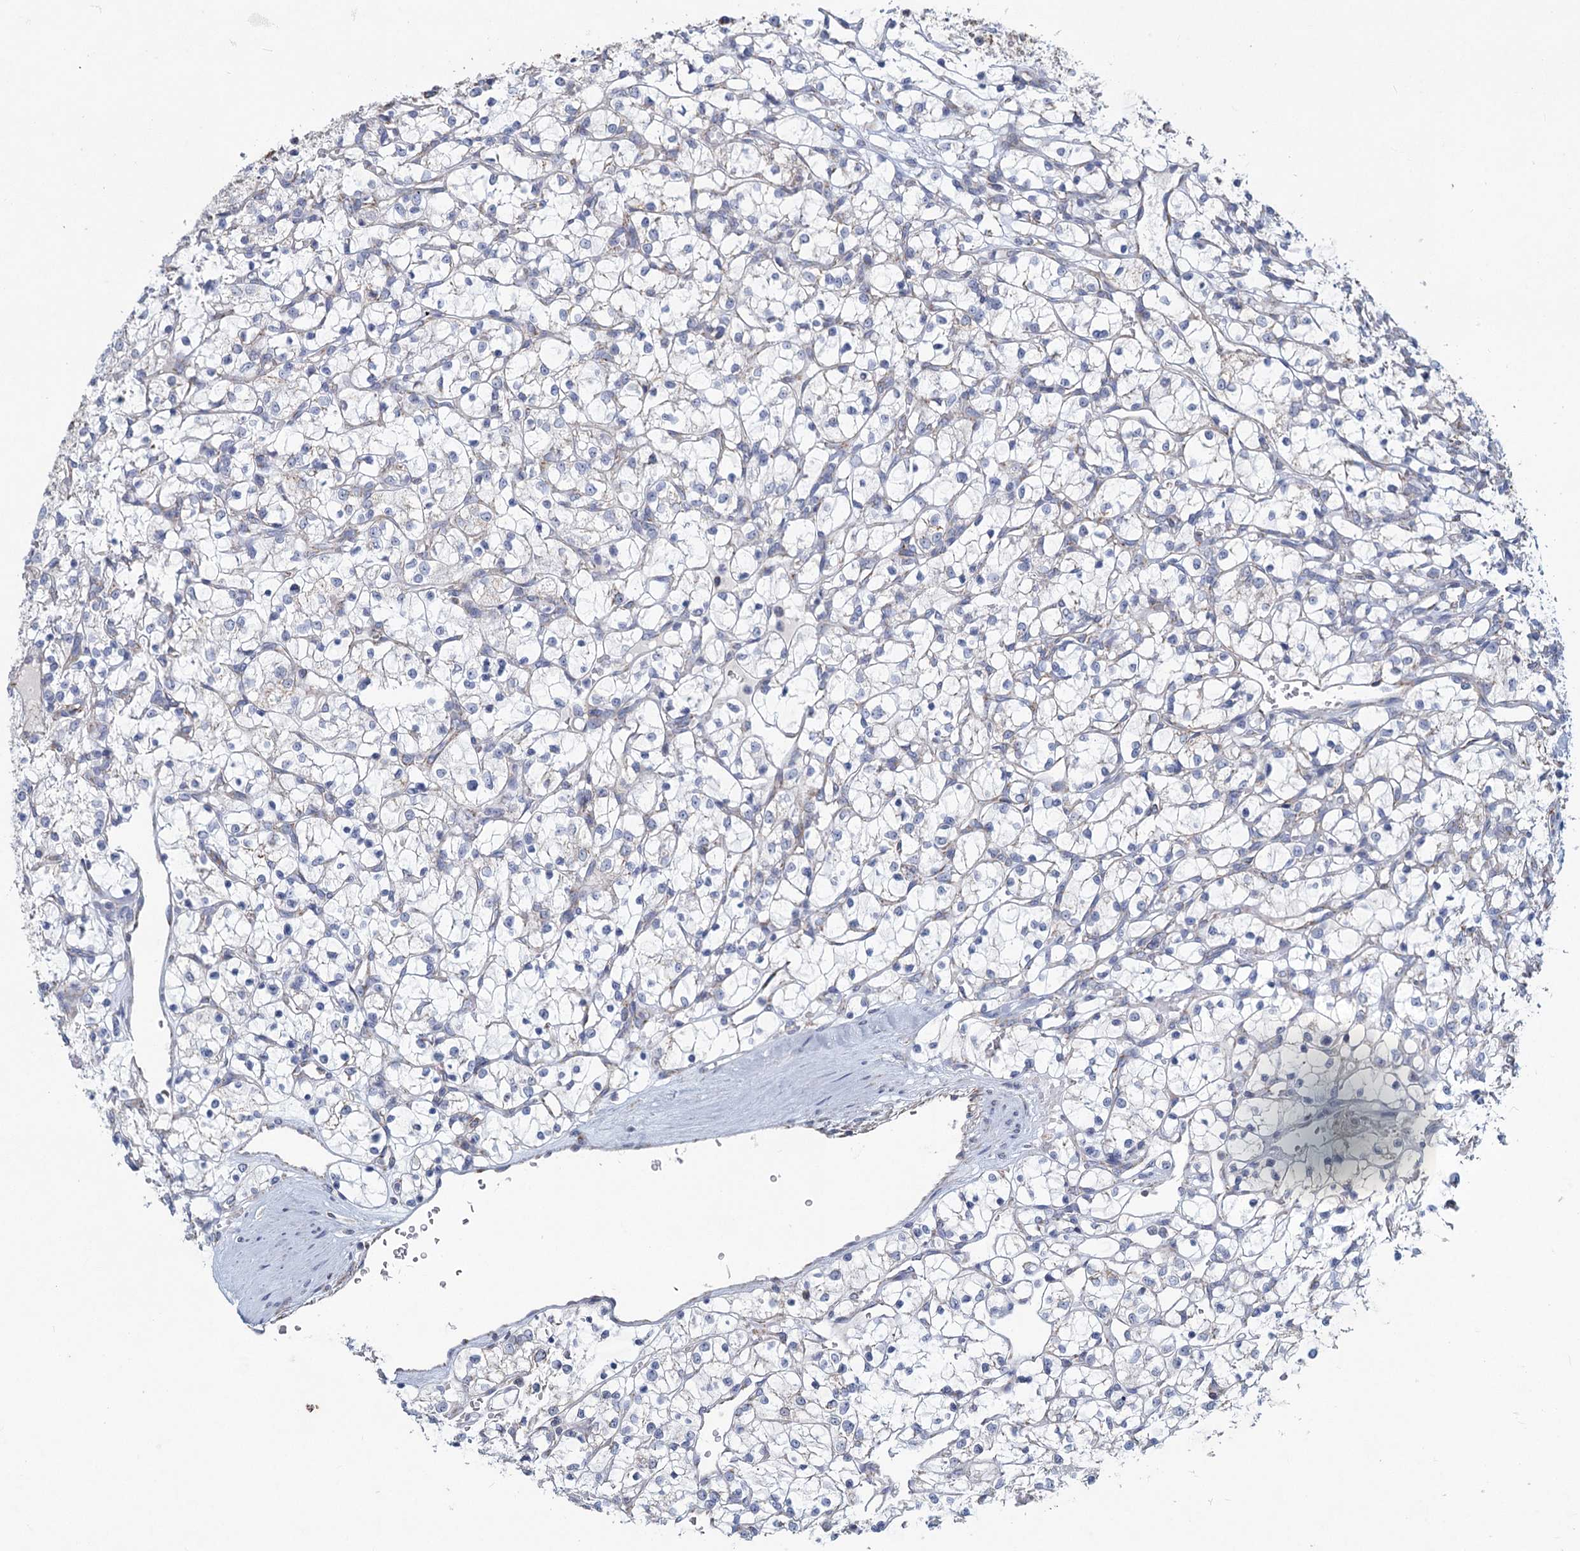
{"staining": {"intensity": "negative", "quantity": "none", "location": "none"}, "tissue": "renal cancer", "cell_type": "Tumor cells", "image_type": "cancer", "snomed": [{"axis": "morphology", "description": "Adenocarcinoma, NOS"}, {"axis": "topography", "description": "Kidney"}], "caption": "The immunohistochemistry (IHC) photomicrograph has no significant expression in tumor cells of renal cancer (adenocarcinoma) tissue. Brightfield microscopy of immunohistochemistry stained with DAB (brown) and hematoxylin (blue), captured at high magnification.", "gene": "NDUFC2", "patient": {"sex": "female", "age": 69}}